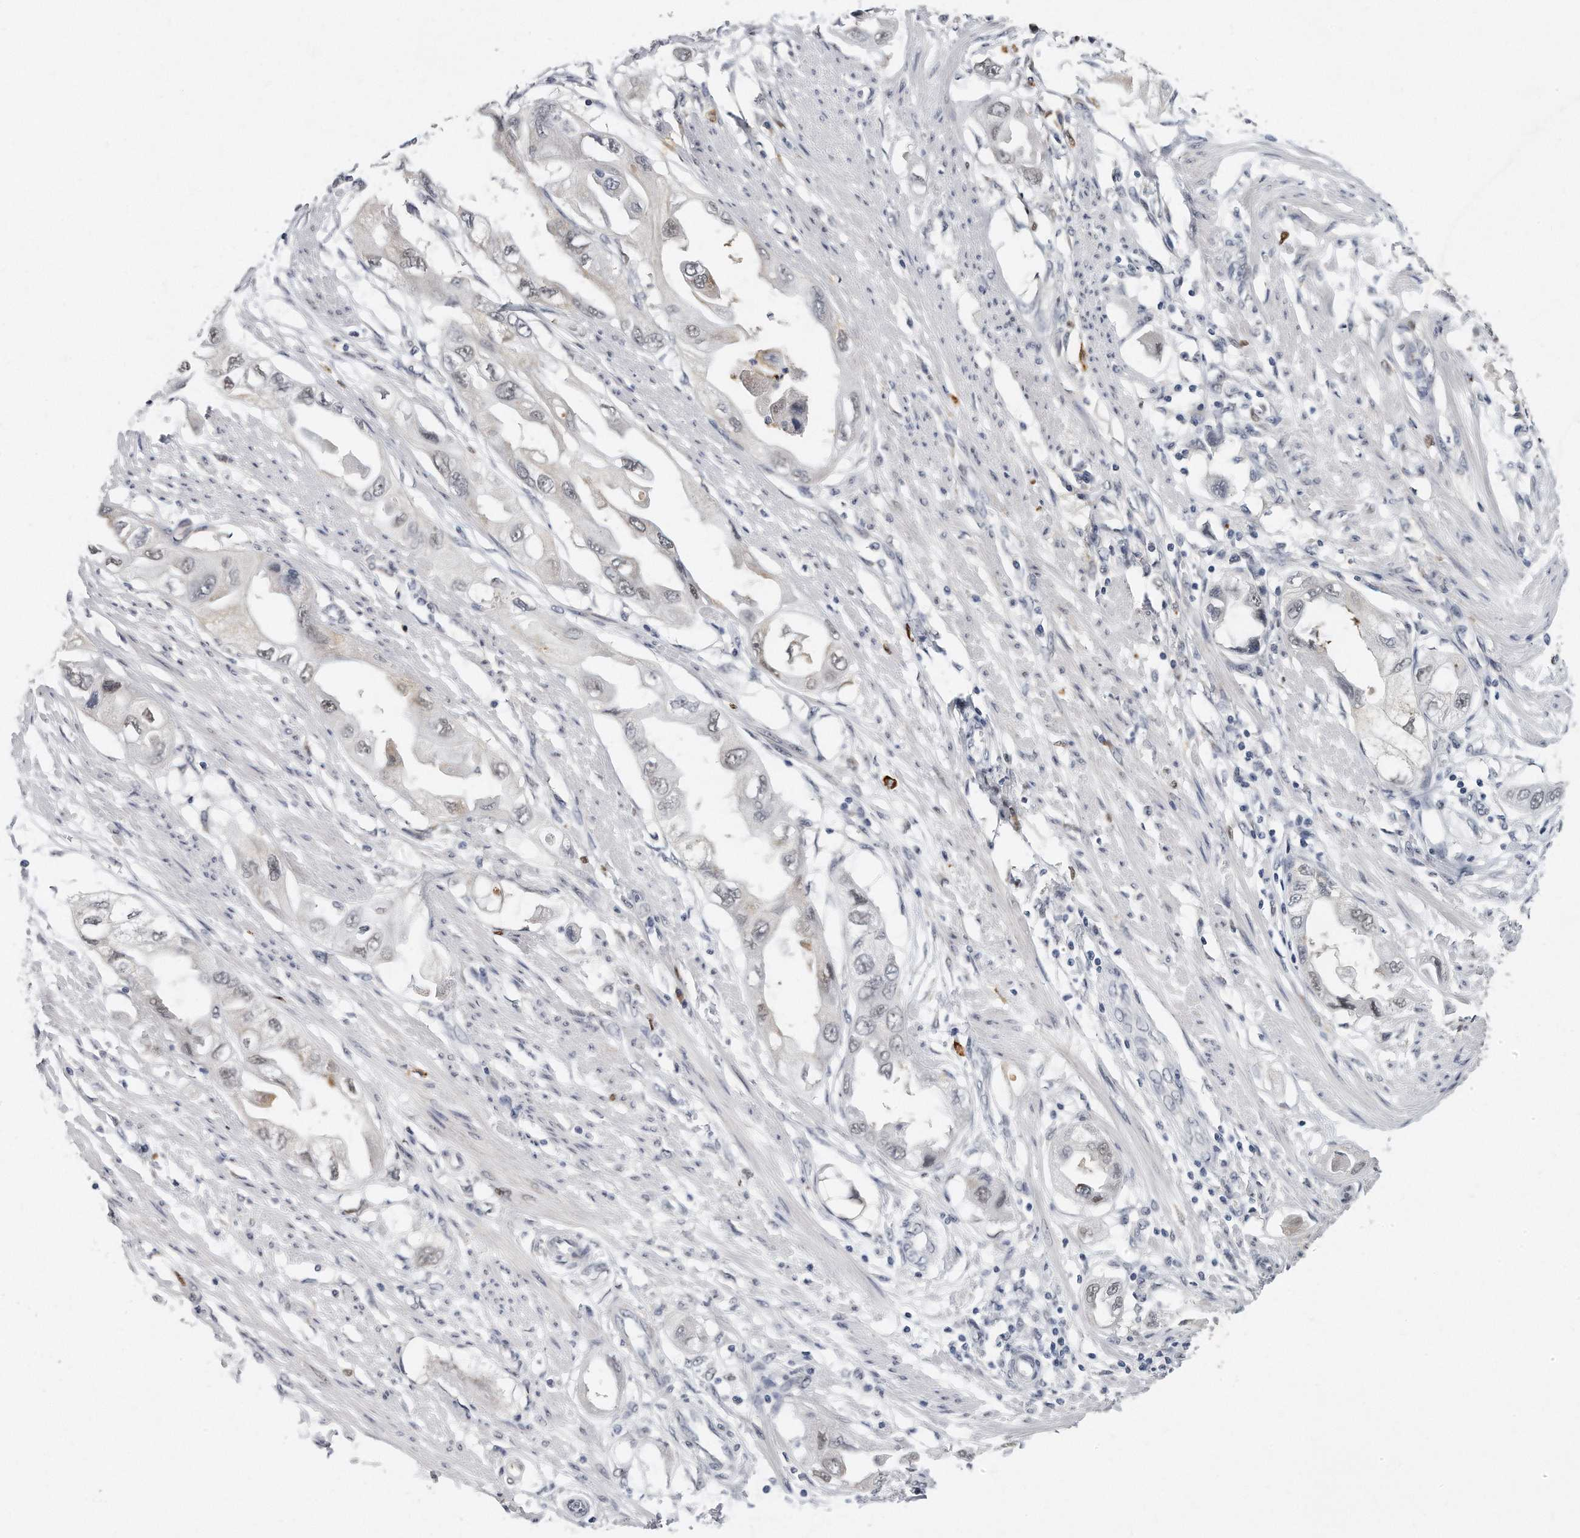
{"staining": {"intensity": "weak", "quantity": "<25%", "location": "nuclear"}, "tissue": "endometrial cancer", "cell_type": "Tumor cells", "image_type": "cancer", "snomed": [{"axis": "morphology", "description": "Adenocarcinoma, NOS"}, {"axis": "topography", "description": "Endometrium"}], "caption": "Tumor cells show no significant protein staining in endometrial cancer.", "gene": "CTBP2", "patient": {"sex": "female", "age": 67}}